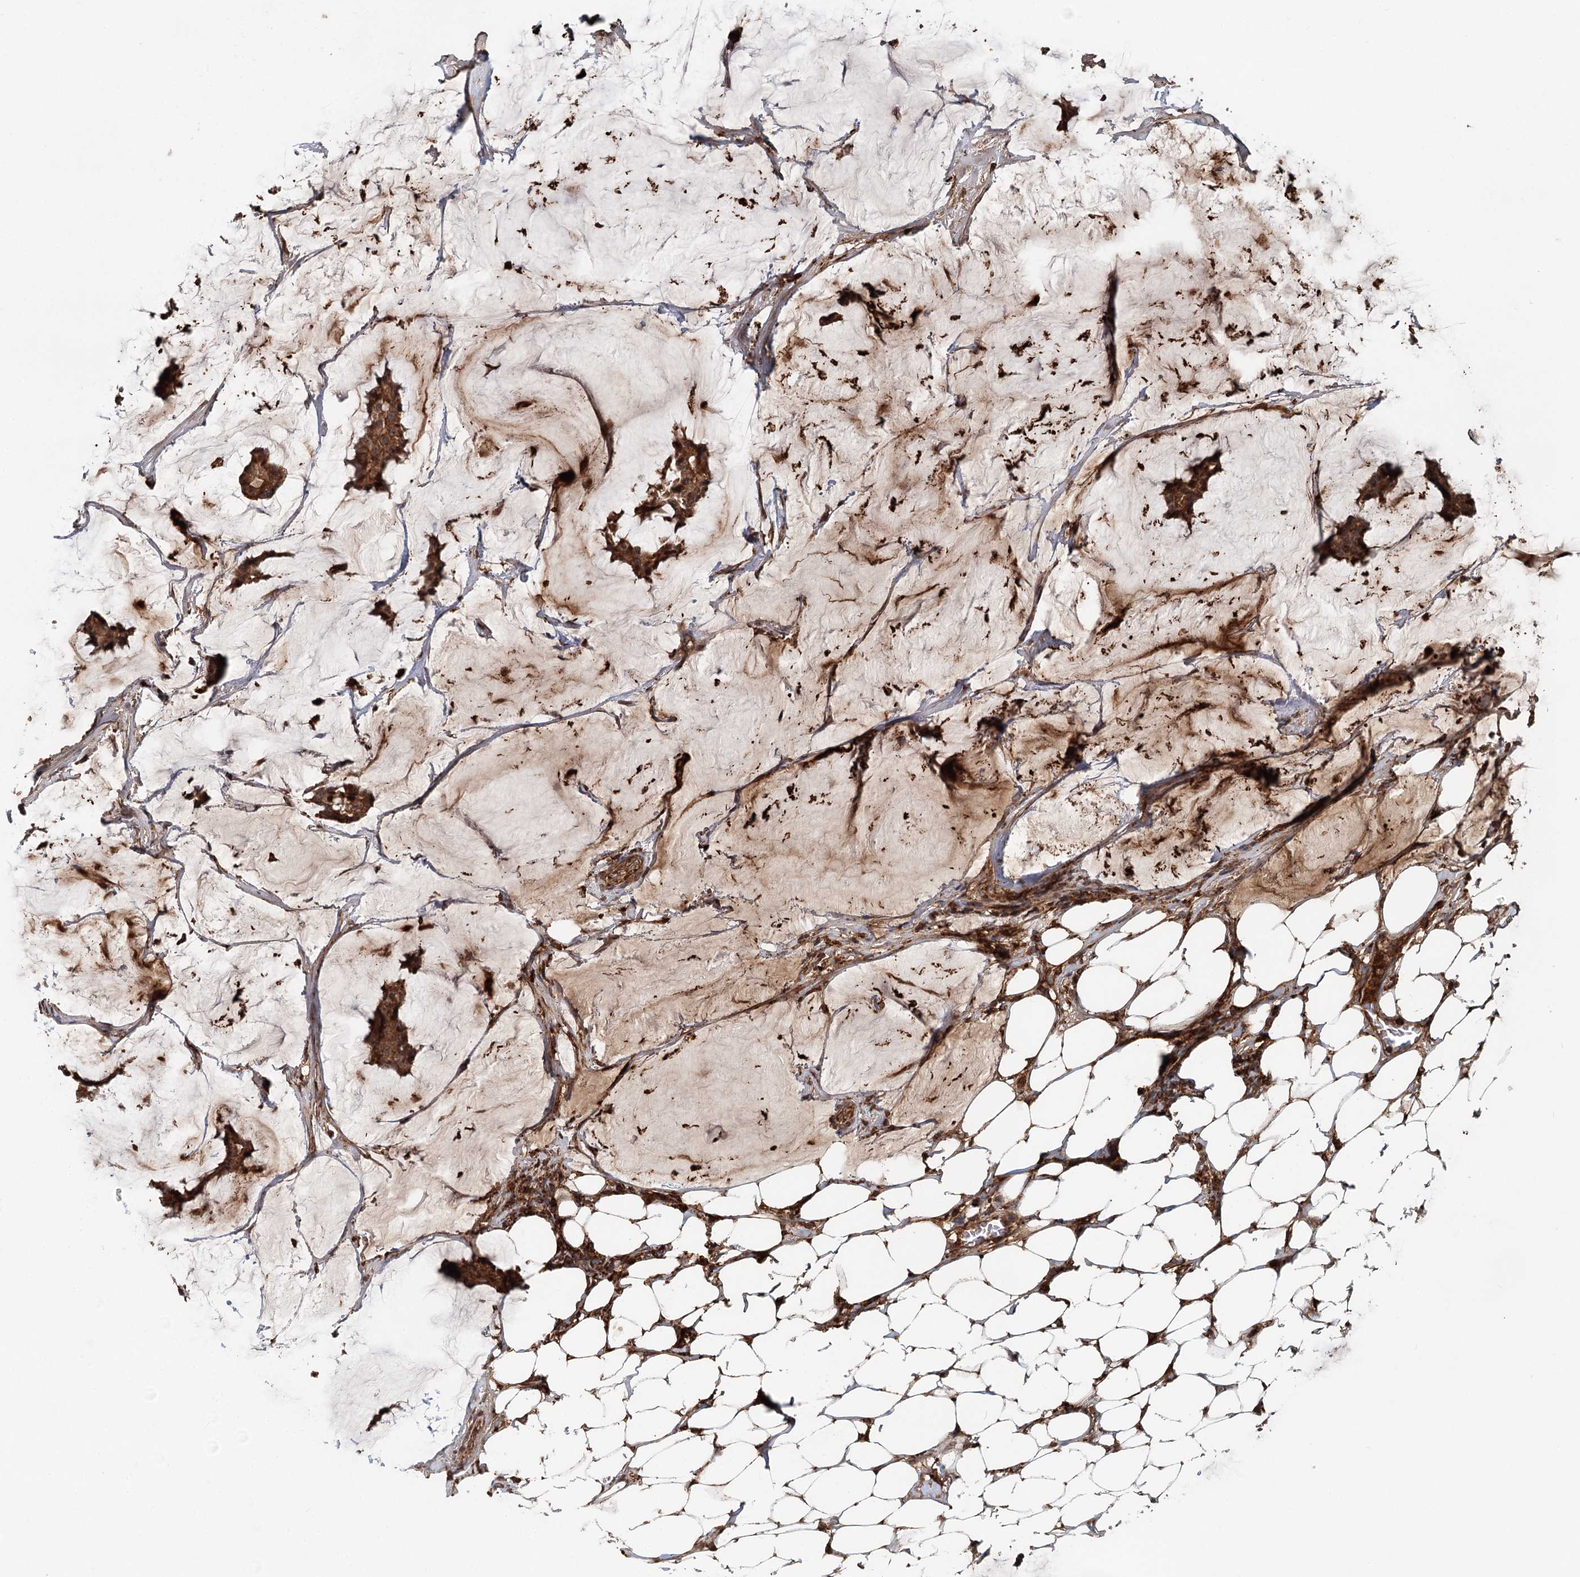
{"staining": {"intensity": "strong", "quantity": ">75%", "location": "cytoplasmic/membranous"}, "tissue": "breast cancer", "cell_type": "Tumor cells", "image_type": "cancer", "snomed": [{"axis": "morphology", "description": "Duct carcinoma"}, {"axis": "topography", "description": "Breast"}], "caption": "Immunohistochemistry (IHC) histopathology image of breast intraductal carcinoma stained for a protein (brown), which shows high levels of strong cytoplasmic/membranous positivity in about >75% of tumor cells.", "gene": "RNF111", "patient": {"sex": "female", "age": 93}}